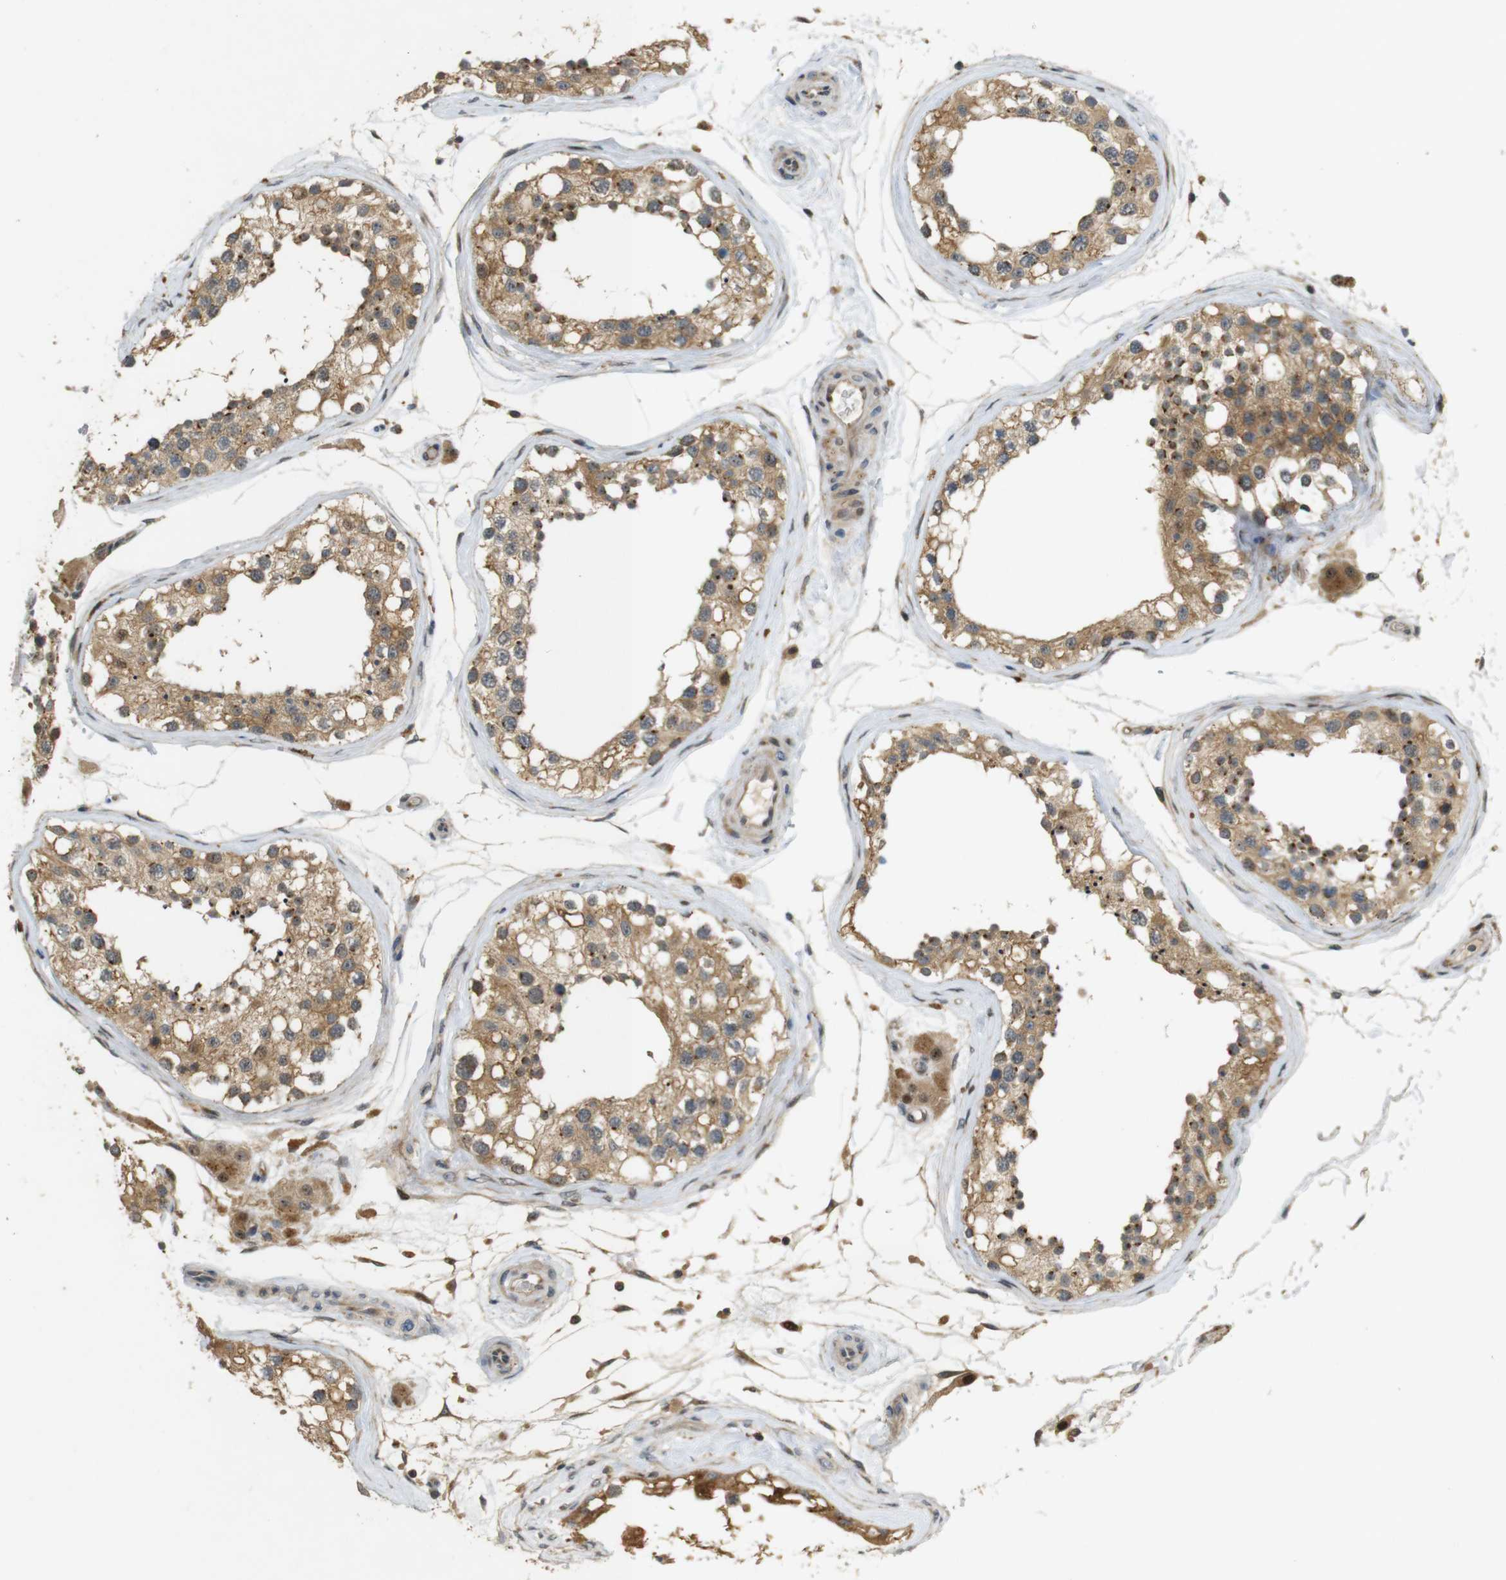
{"staining": {"intensity": "moderate", "quantity": ">75%", "location": "cytoplasmic/membranous,nuclear"}, "tissue": "testis", "cell_type": "Cells in seminiferous ducts", "image_type": "normal", "snomed": [{"axis": "morphology", "description": "Normal tissue, NOS"}, {"axis": "topography", "description": "Testis"}], "caption": "IHC photomicrograph of unremarkable human testis stained for a protein (brown), which shows medium levels of moderate cytoplasmic/membranous,nuclear positivity in approximately >75% of cells in seminiferous ducts.", "gene": "TMX3", "patient": {"sex": "male", "age": 68}}